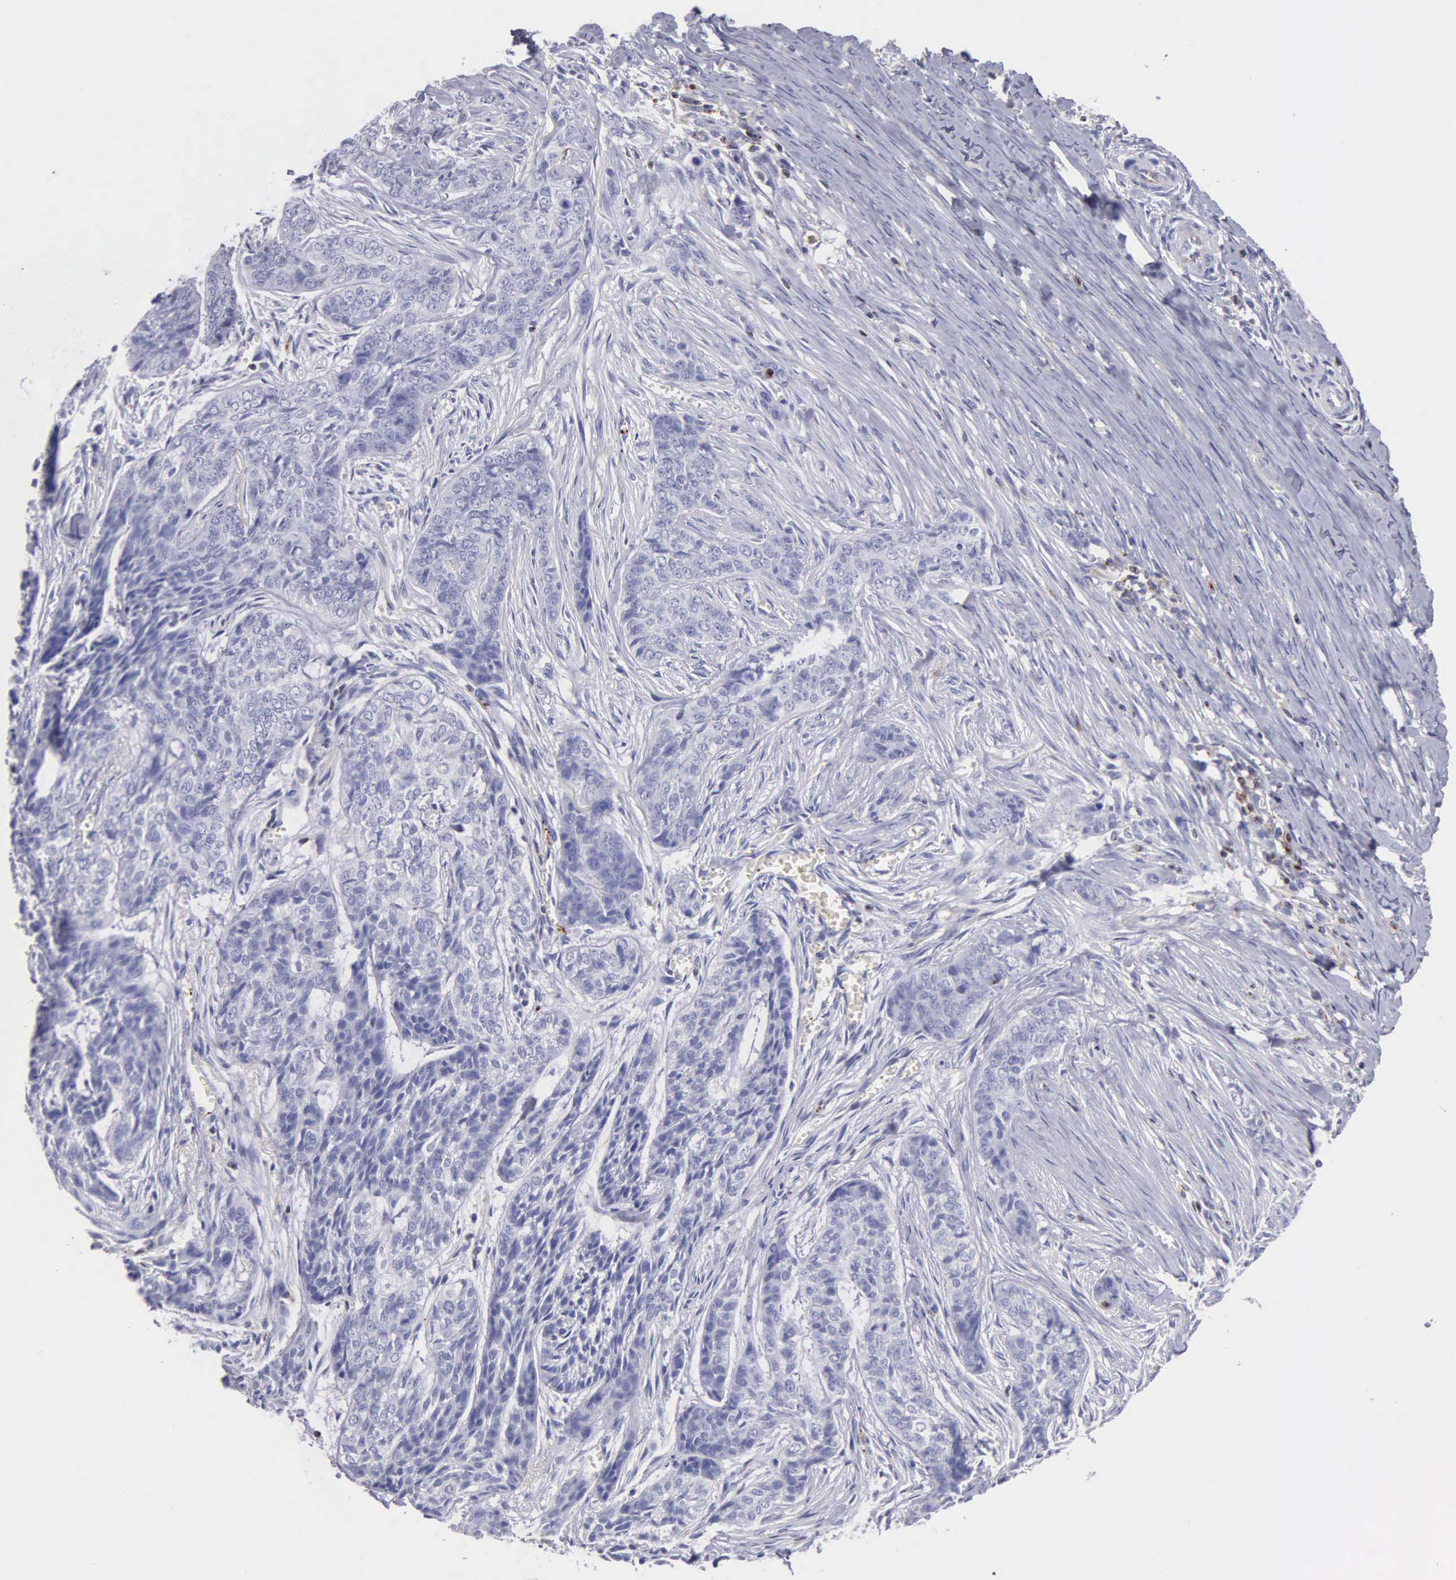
{"staining": {"intensity": "negative", "quantity": "none", "location": "none"}, "tissue": "skin cancer", "cell_type": "Tumor cells", "image_type": "cancer", "snomed": [{"axis": "morphology", "description": "Normal tissue, NOS"}, {"axis": "morphology", "description": "Basal cell carcinoma"}, {"axis": "topography", "description": "Skin"}], "caption": "The immunohistochemistry photomicrograph has no significant positivity in tumor cells of basal cell carcinoma (skin) tissue.", "gene": "SRGN", "patient": {"sex": "female", "age": 65}}